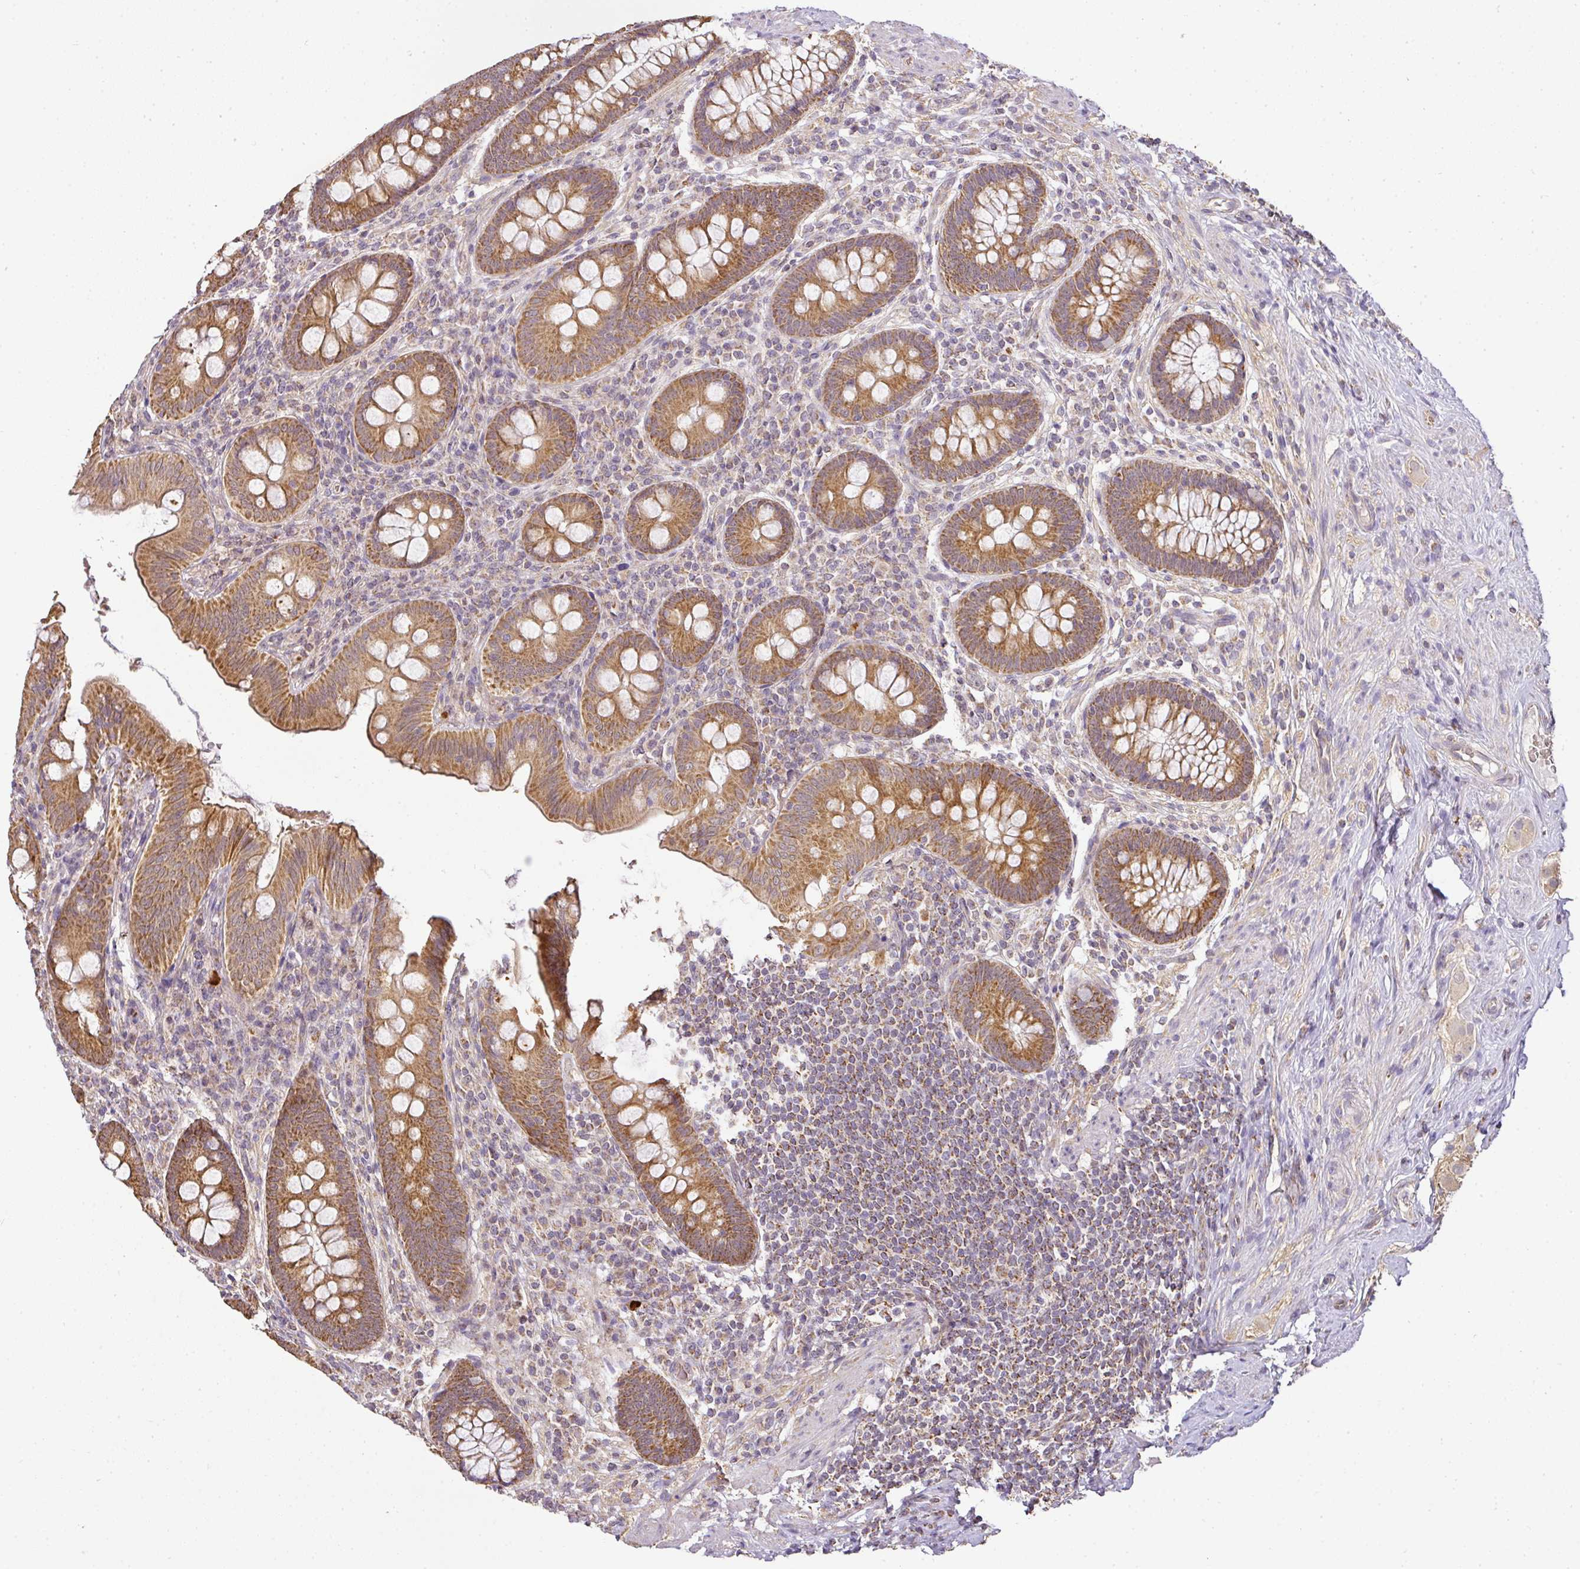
{"staining": {"intensity": "moderate", "quantity": ">75%", "location": "cytoplasmic/membranous"}, "tissue": "appendix", "cell_type": "Glandular cells", "image_type": "normal", "snomed": [{"axis": "morphology", "description": "Normal tissue, NOS"}, {"axis": "topography", "description": "Appendix"}], "caption": "A high-resolution image shows immunohistochemistry staining of benign appendix, which reveals moderate cytoplasmic/membranous staining in about >75% of glandular cells. The staining was performed using DAB, with brown indicating positive protein expression. Nuclei are stained blue with hematoxylin.", "gene": "MYOM2", "patient": {"sex": "male", "age": 71}}